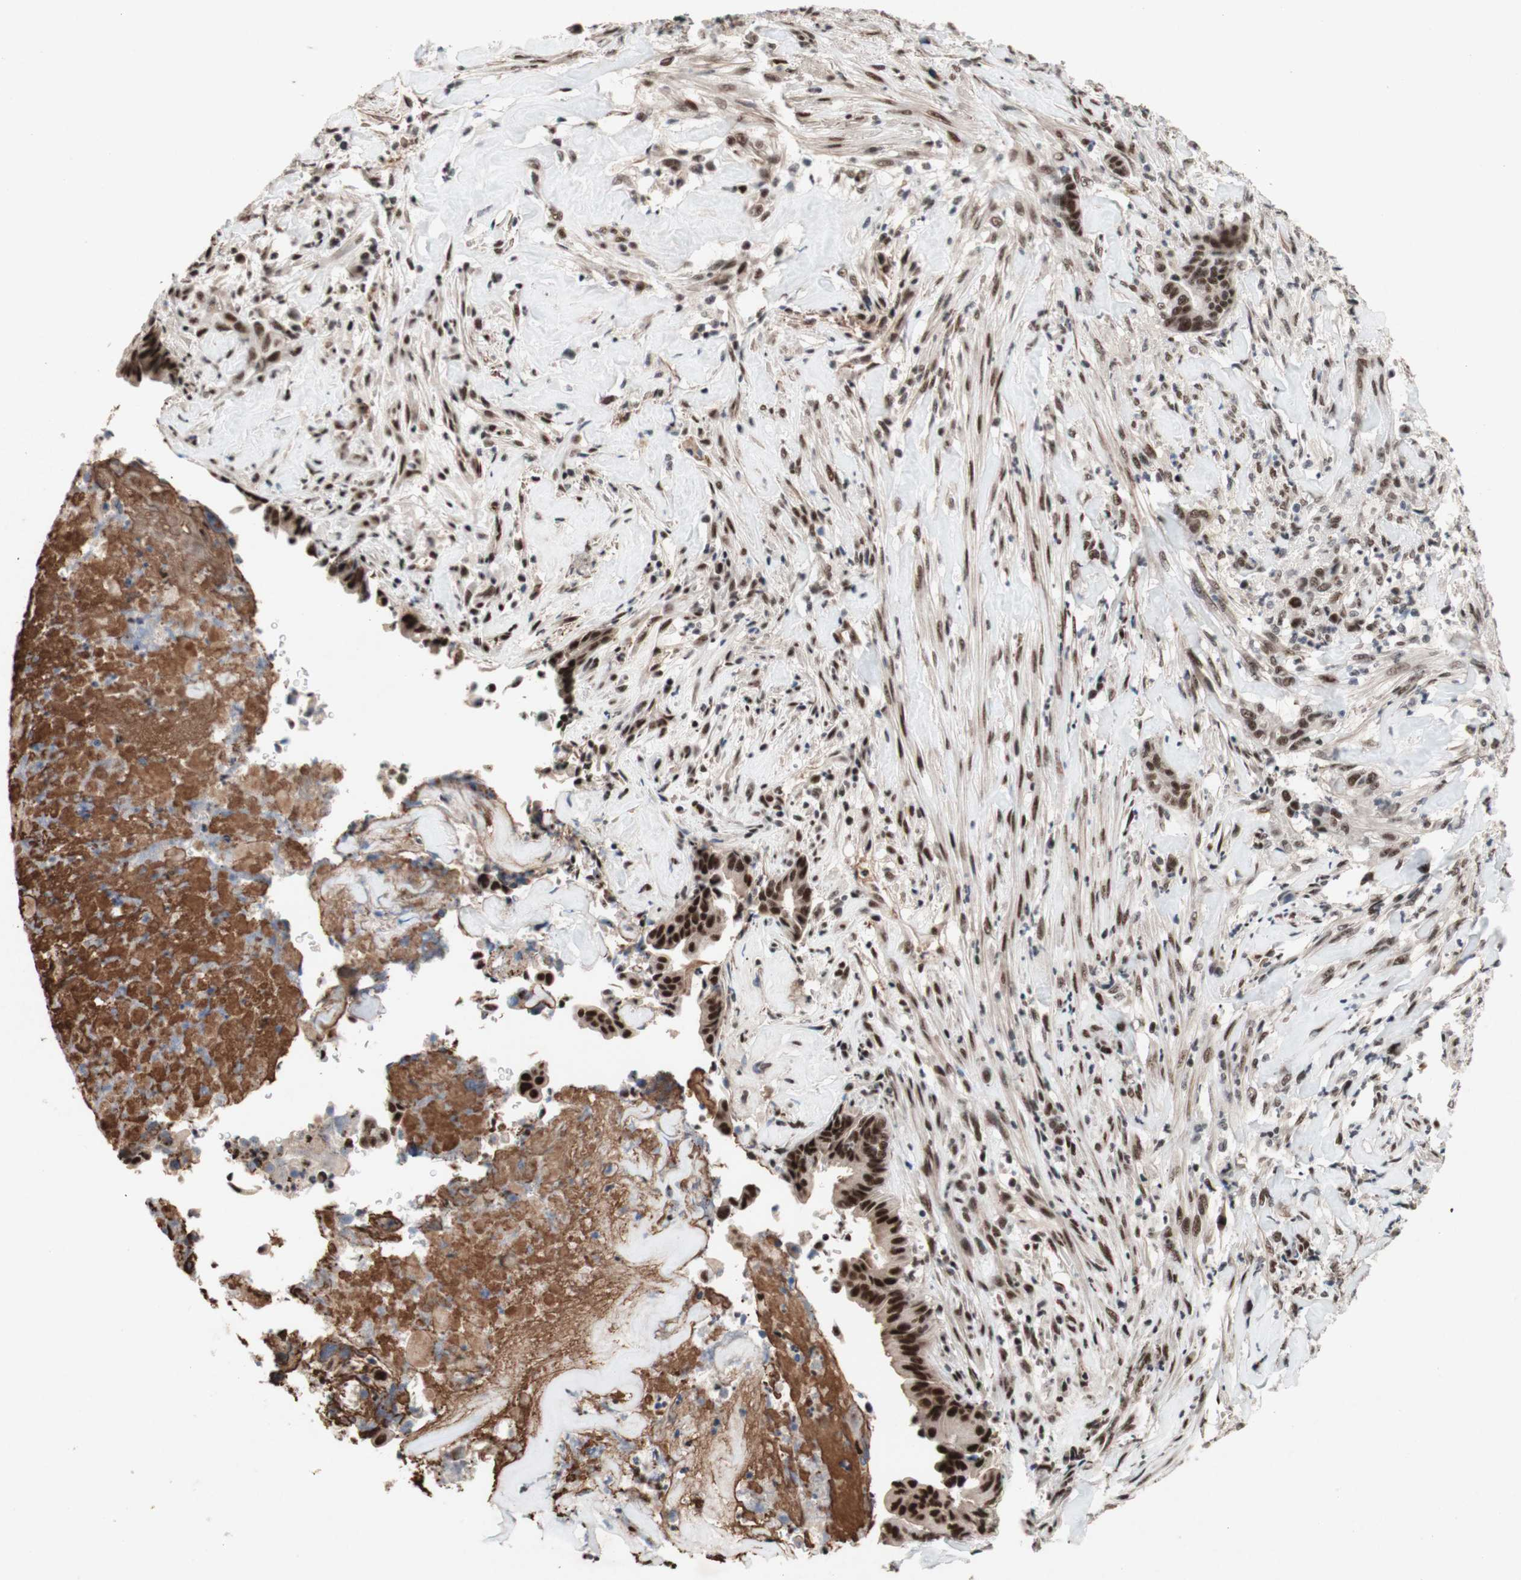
{"staining": {"intensity": "strong", "quantity": ">75%", "location": "nuclear"}, "tissue": "liver cancer", "cell_type": "Tumor cells", "image_type": "cancer", "snomed": [{"axis": "morphology", "description": "Cholangiocarcinoma"}, {"axis": "topography", "description": "Liver"}], "caption": "Immunohistochemical staining of liver cholangiocarcinoma reveals high levels of strong nuclear protein staining in approximately >75% of tumor cells.", "gene": "TLE1", "patient": {"sex": "female", "age": 67}}